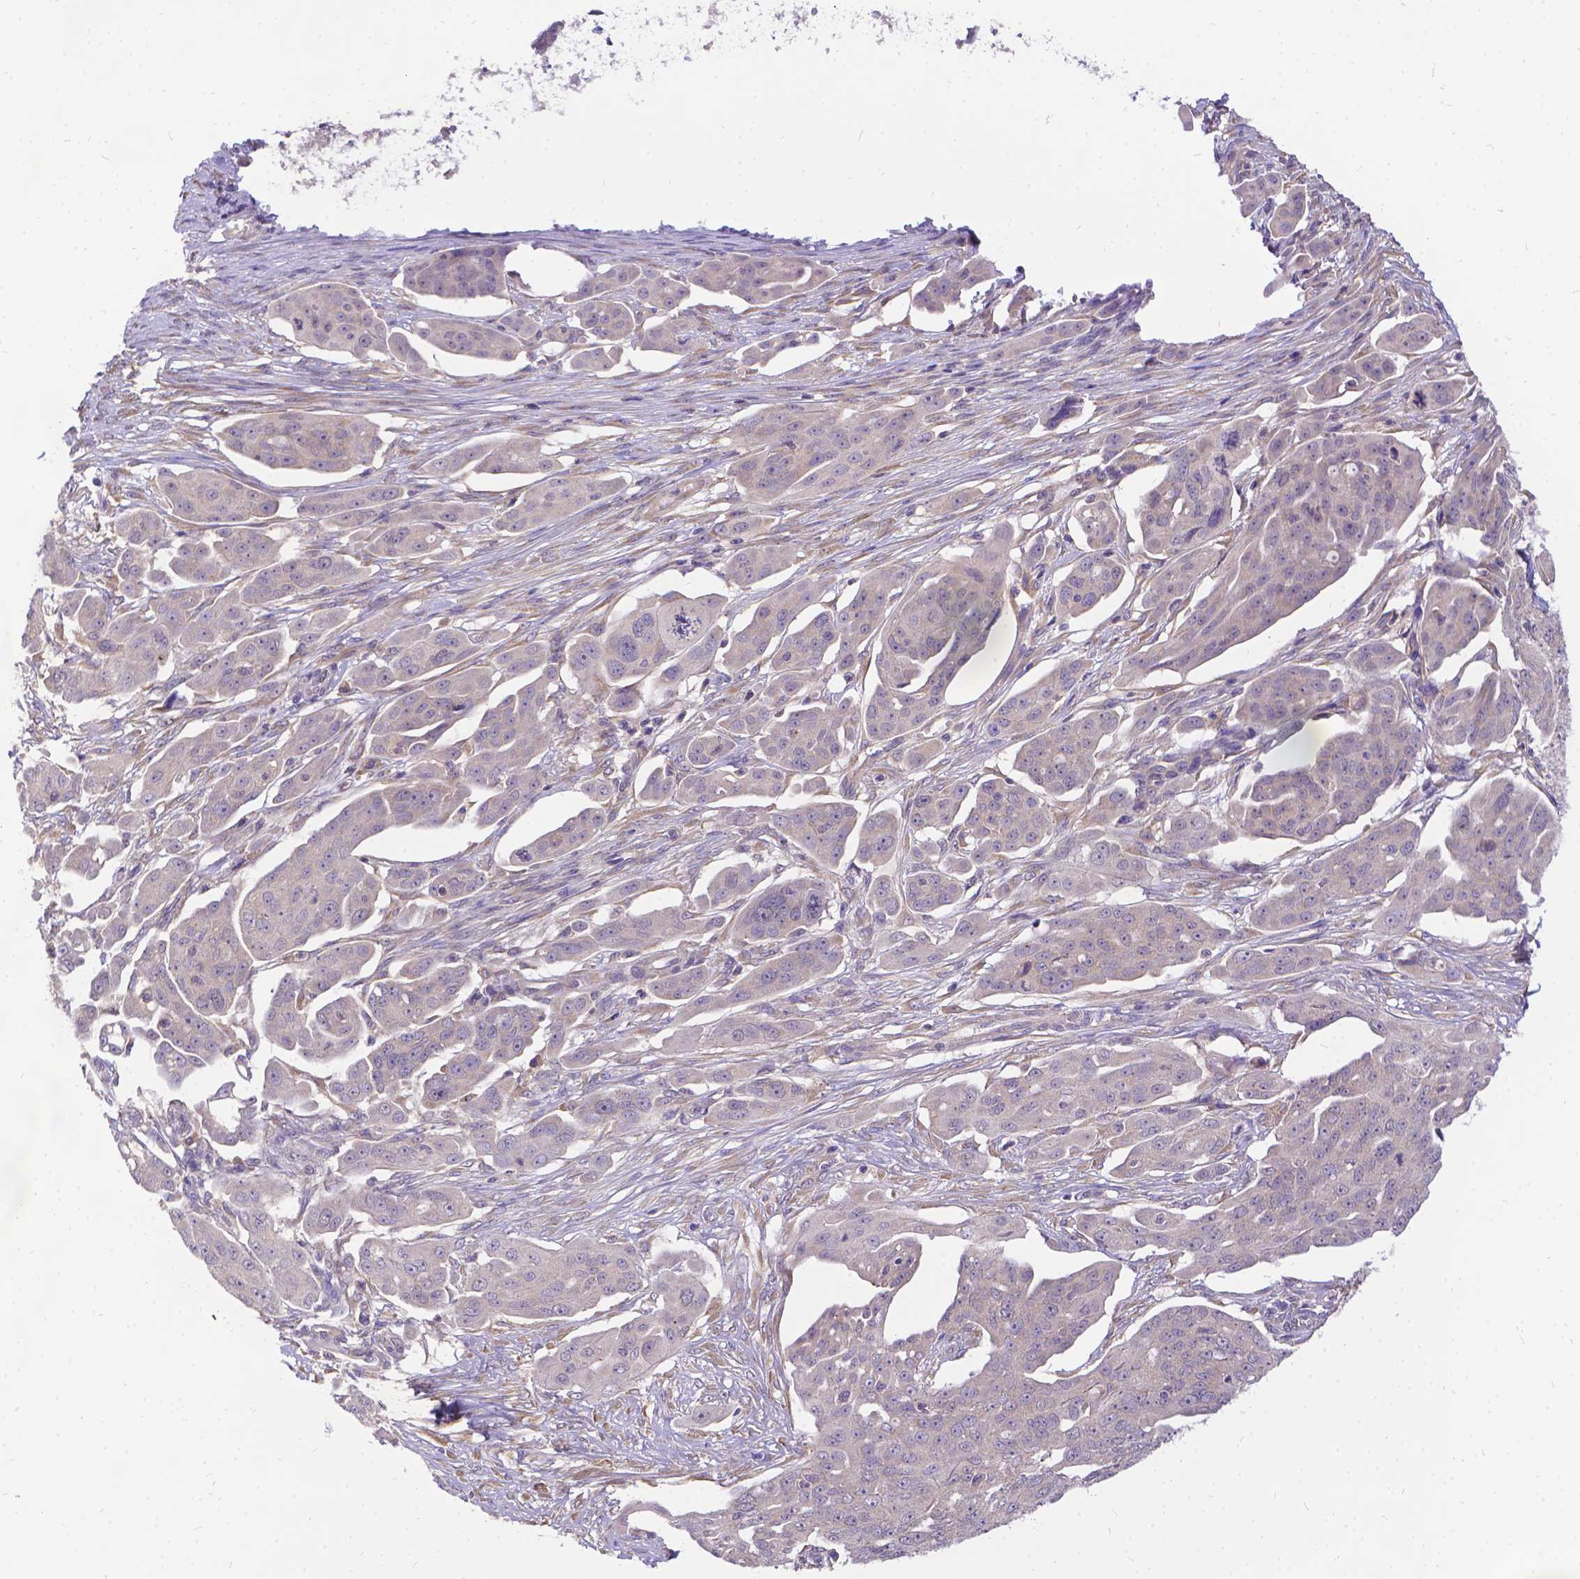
{"staining": {"intensity": "negative", "quantity": "none", "location": "none"}, "tissue": "ovarian cancer", "cell_type": "Tumor cells", "image_type": "cancer", "snomed": [{"axis": "morphology", "description": "Carcinoma, endometroid"}, {"axis": "topography", "description": "Ovary"}], "caption": "Tumor cells are negative for brown protein staining in ovarian endometroid carcinoma.", "gene": "DENND6A", "patient": {"sex": "female", "age": 70}}